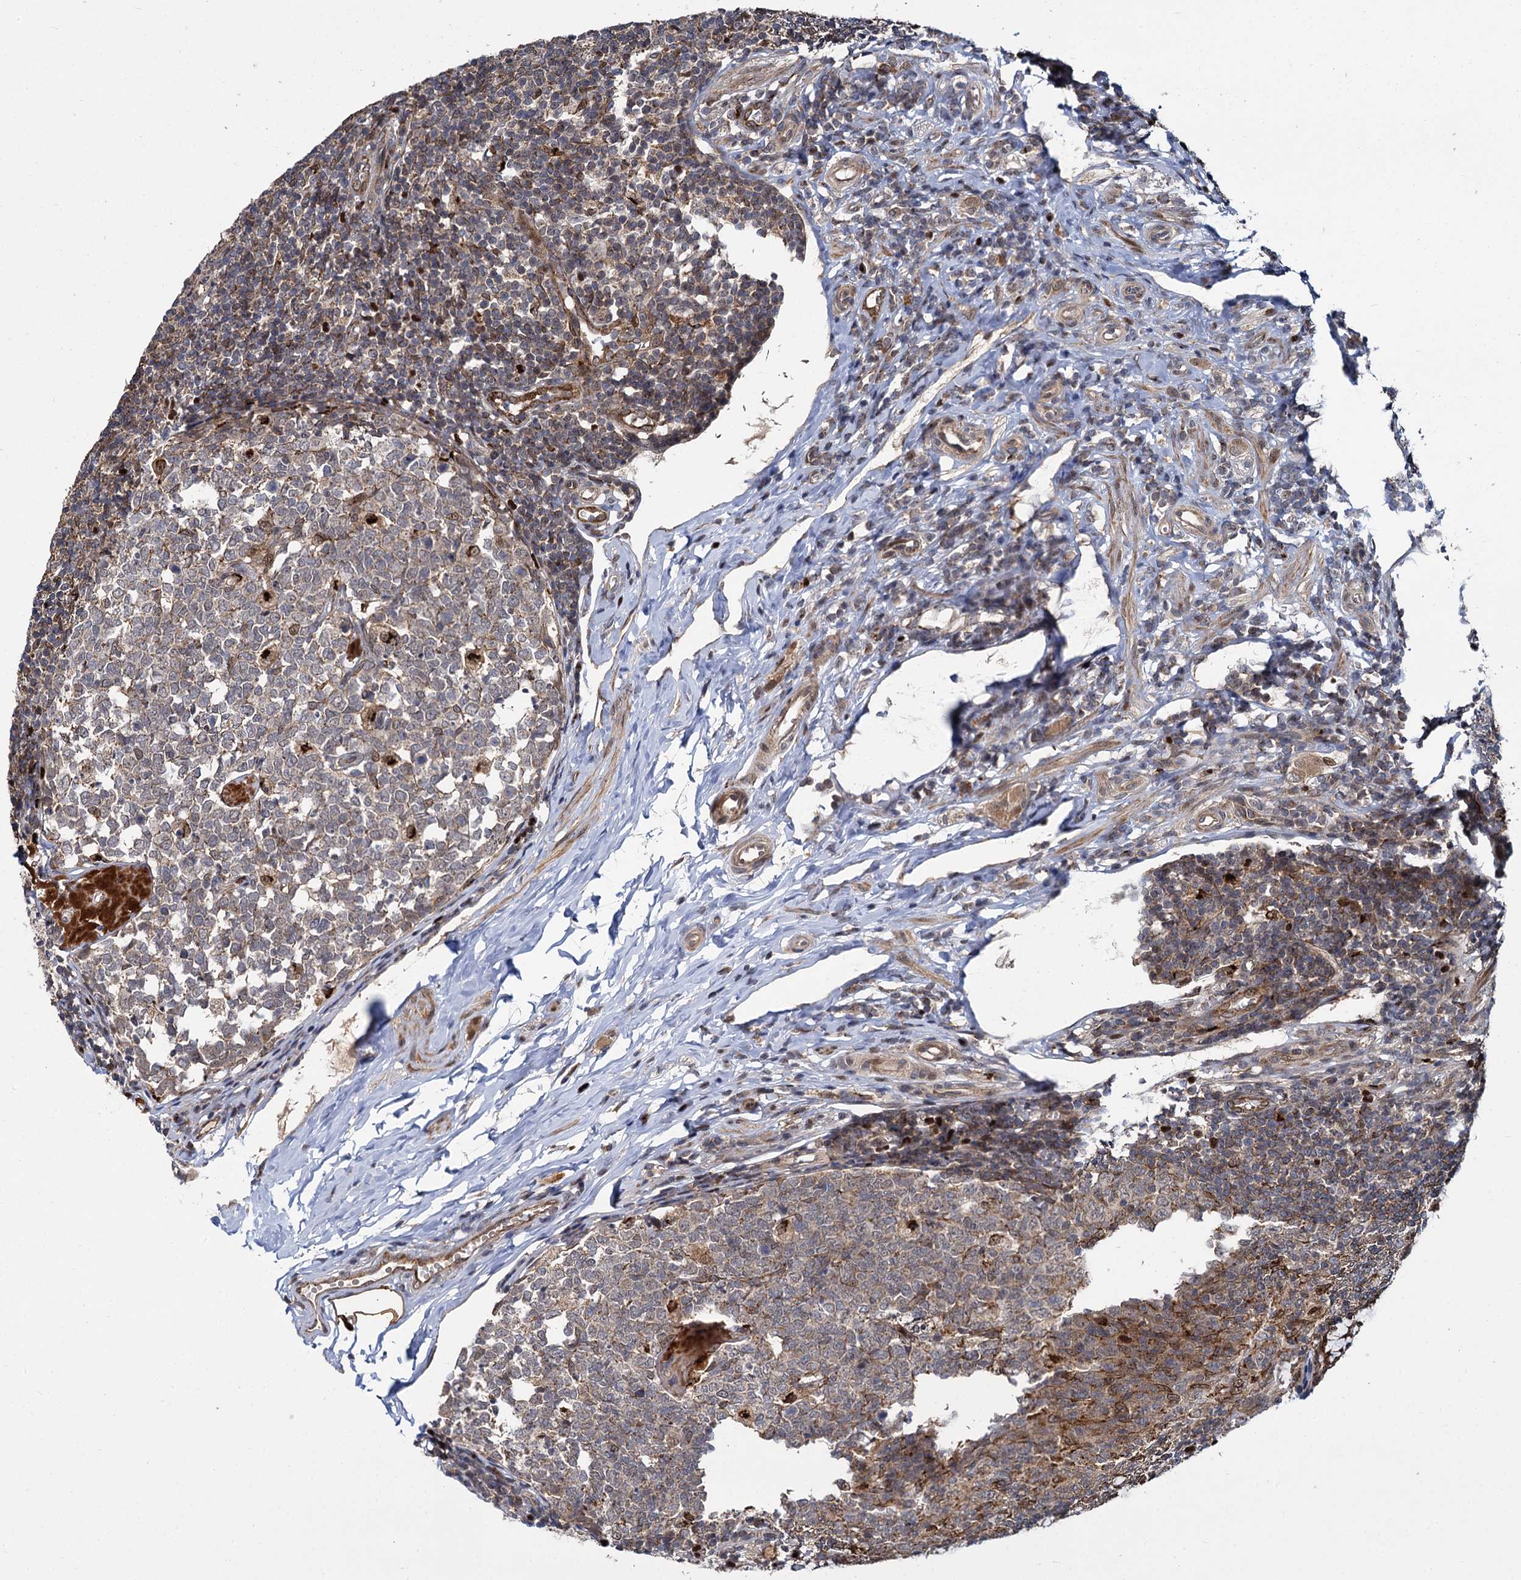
{"staining": {"intensity": "moderate", "quantity": ">75%", "location": "cytoplasmic/membranous,nuclear"}, "tissue": "appendix", "cell_type": "Glandular cells", "image_type": "normal", "snomed": [{"axis": "morphology", "description": "Normal tissue, NOS"}, {"axis": "topography", "description": "Appendix"}], "caption": "Protein staining by immunohistochemistry (IHC) reveals moderate cytoplasmic/membranous,nuclear expression in about >75% of glandular cells in normal appendix.", "gene": "GAL3ST4", "patient": {"sex": "male", "age": 14}}